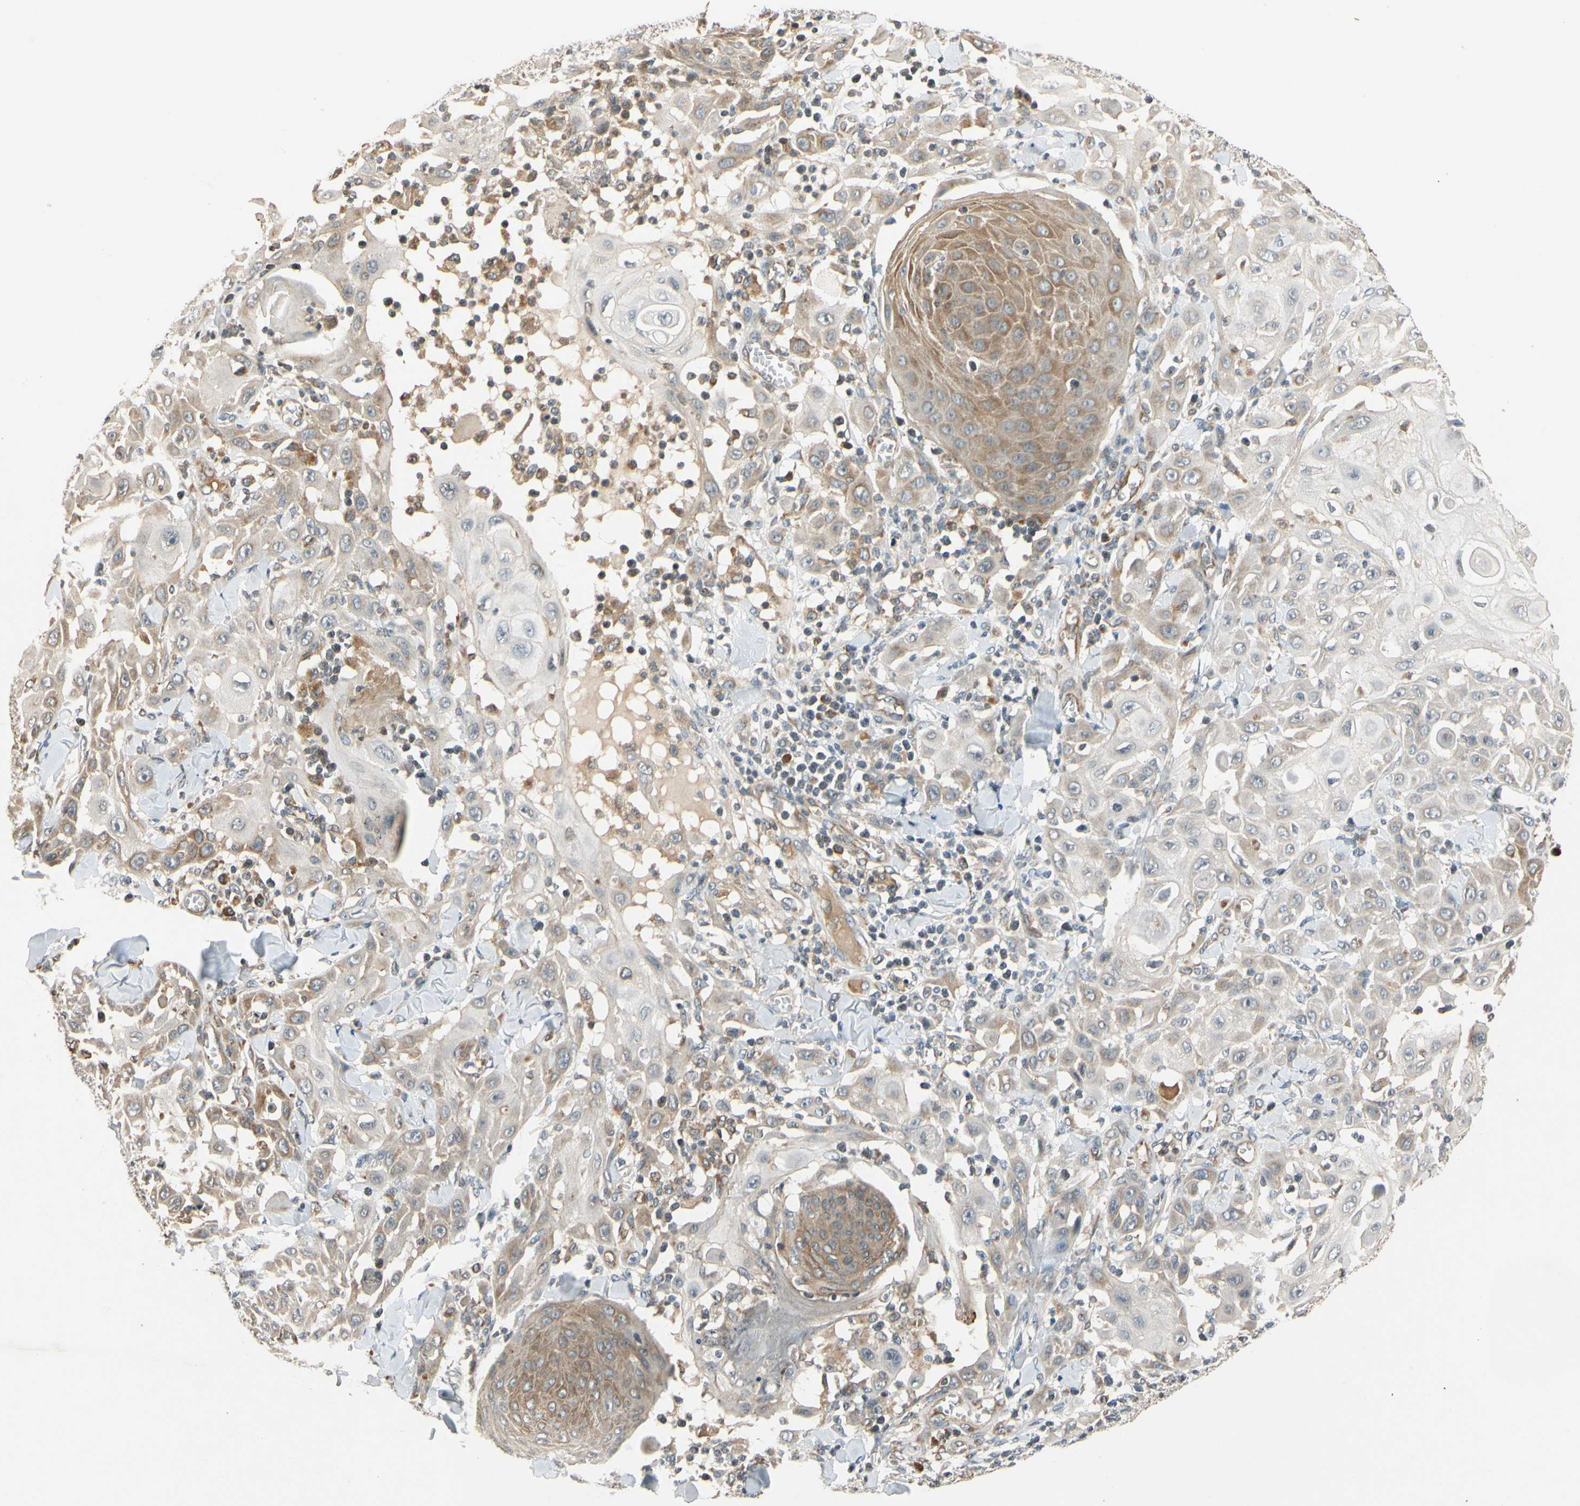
{"staining": {"intensity": "moderate", "quantity": ">75%", "location": "cytoplasmic/membranous"}, "tissue": "skin cancer", "cell_type": "Tumor cells", "image_type": "cancer", "snomed": [{"axis": "morphology", "description": "Squamous cell carcinoma, NOS"}, {"axis": "topography", "description": "Skin"}], "caption": "Protein expression analysis of human skin cancer reveals moderate cytoplasmic/membranous staining in about >75% of tumor cells. (DAB (3,3'-diaminobenzidine) = brown stain, brightfield microscopy at high magnification).", "gene": "ATP2C1", "patient": {"sex": "male", "age": 24}}